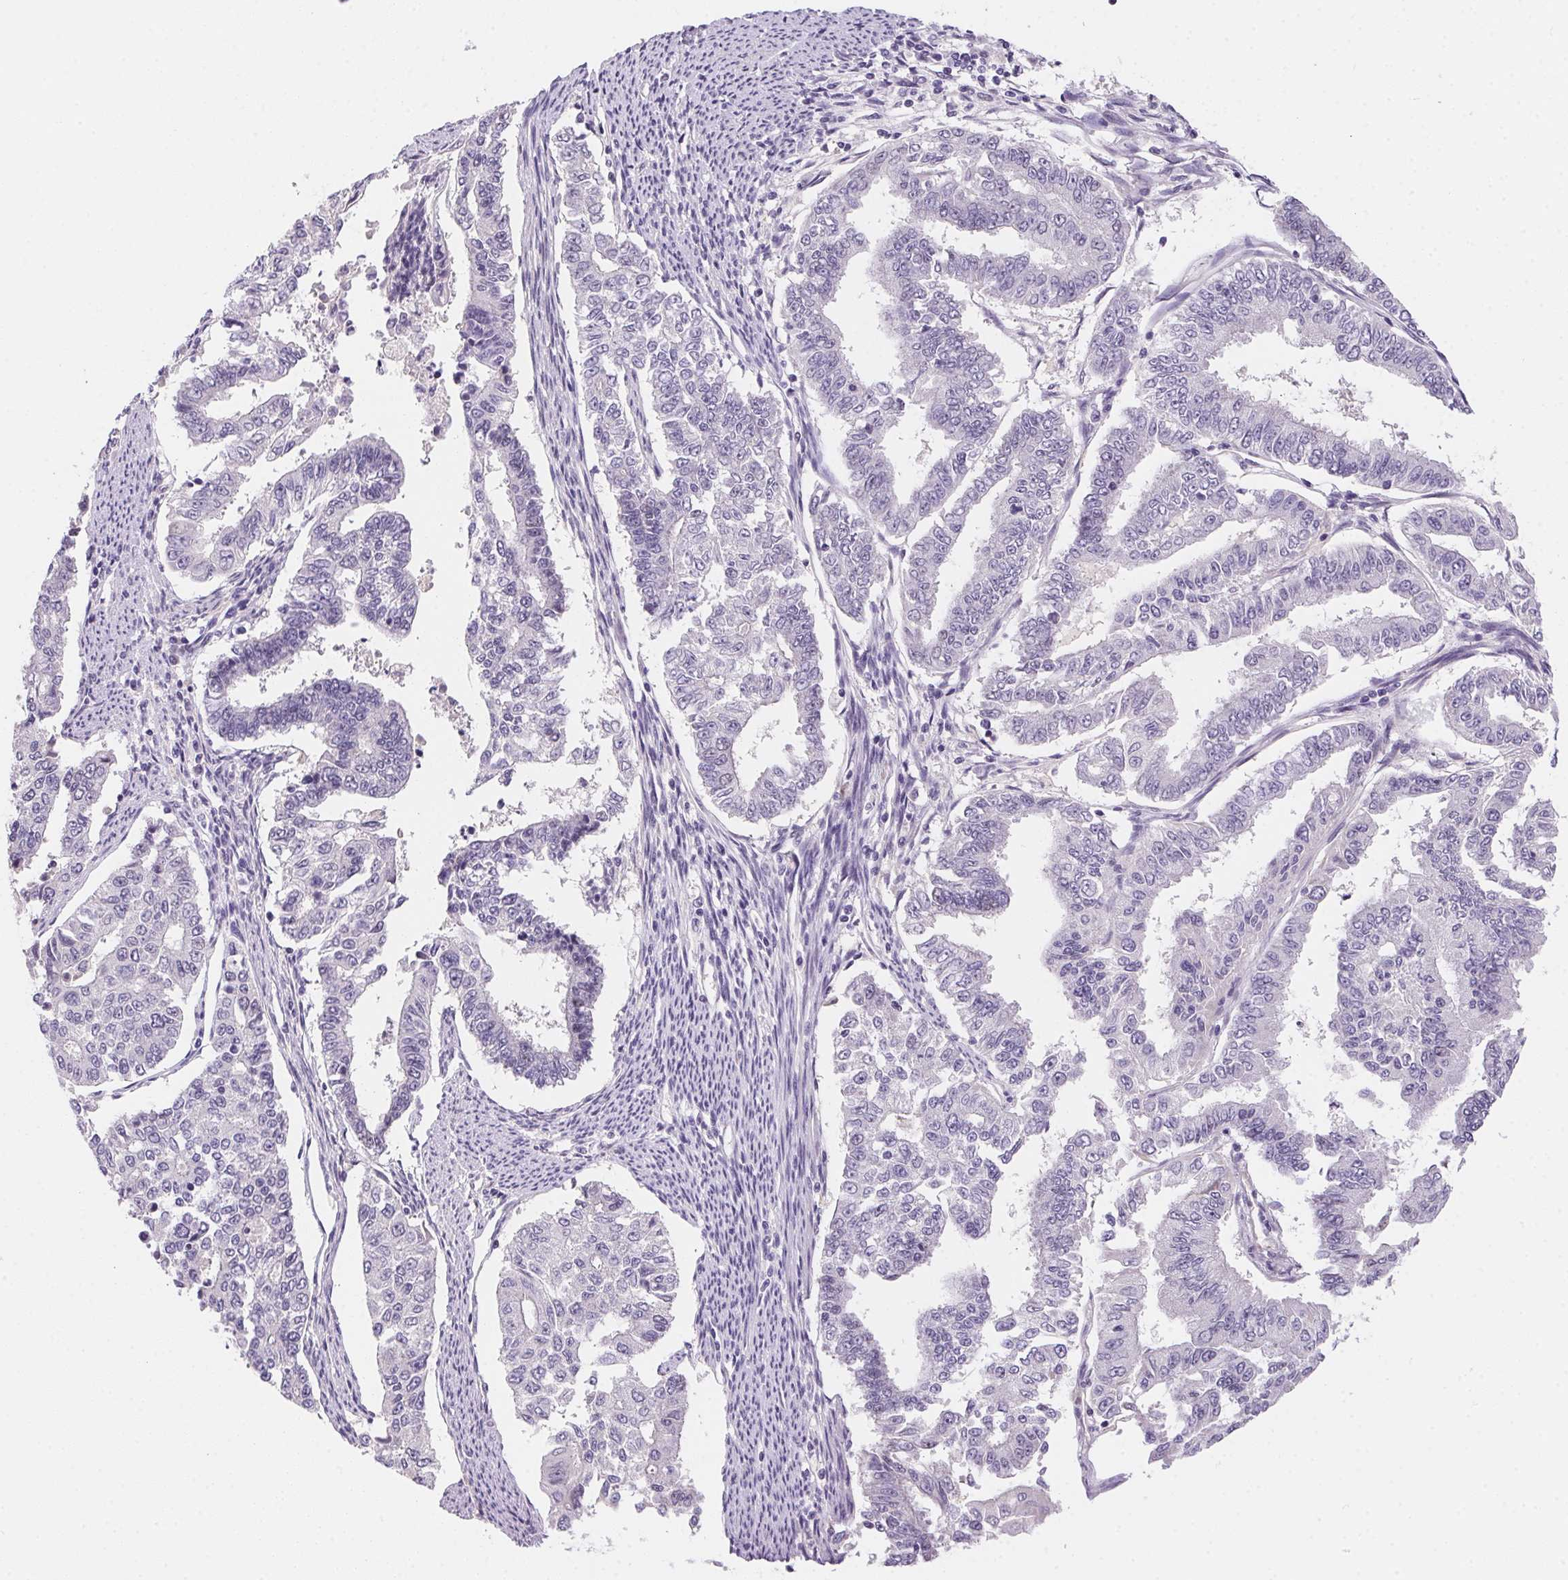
{"staining": {"intensity": "negative", "quantity": "none", "location": "none"}, "tissue": "endometrial cancer", "cell_type": "Tumor cells", "image_type": "cancer", "snomed": [{"axis": "morphology", "description": "Adenocarcinoma, NOS"}, {"axis": "topography", "description": "Uterus"}], "caption": "The image demonstrates no staining of tumor cells in endometrial cancer.", "gene": "HELLS", "patient": {"sex": "female", "age": 59}}